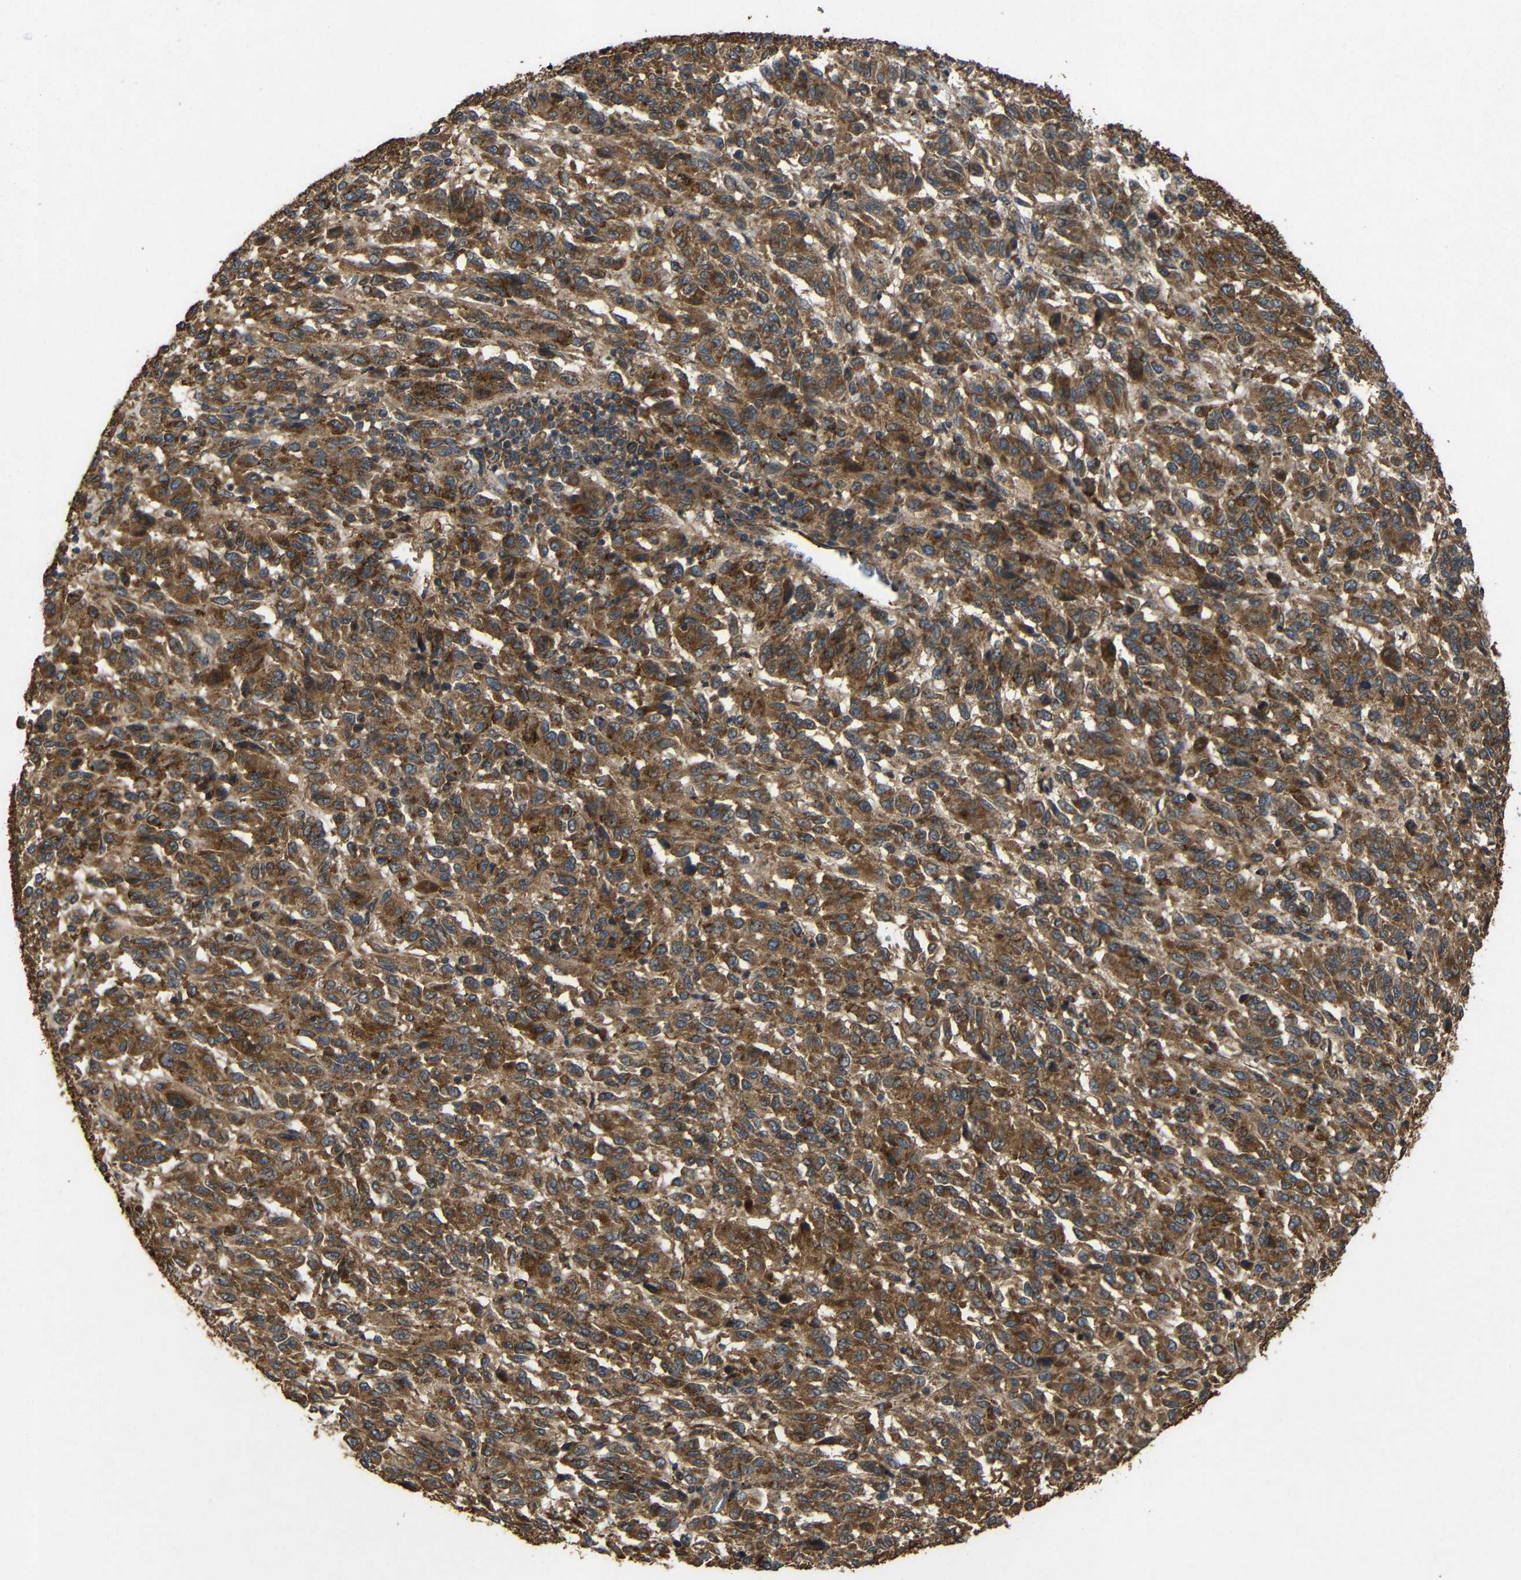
{"staining": {"intensity": "strong", "quantity": ">75%", "location": "cytoplasmic/membranous"}, "tissue": "melanoma", "cell_type": "Tumor cells", "image_type": "cancer", "snomed": [{"axis": "morphology", "description": "Malignant melanoma, Metastatic site"}, {"axis": "topography", "description": "Lung"}], "caption": "Immunohistochemical staining of malignant melanoma (metastatic site) demonstrates strong cytoplasmic/membranous protein expression in about >75% of tumor cells. The staining was performed using DAB to visualize the protein expression in brown, while the nuclei were stained in blue with hematoxylin (Magnification: 20x).", "gene": "EIF2S1", "patient": {"sex": "male", "age": 64}}